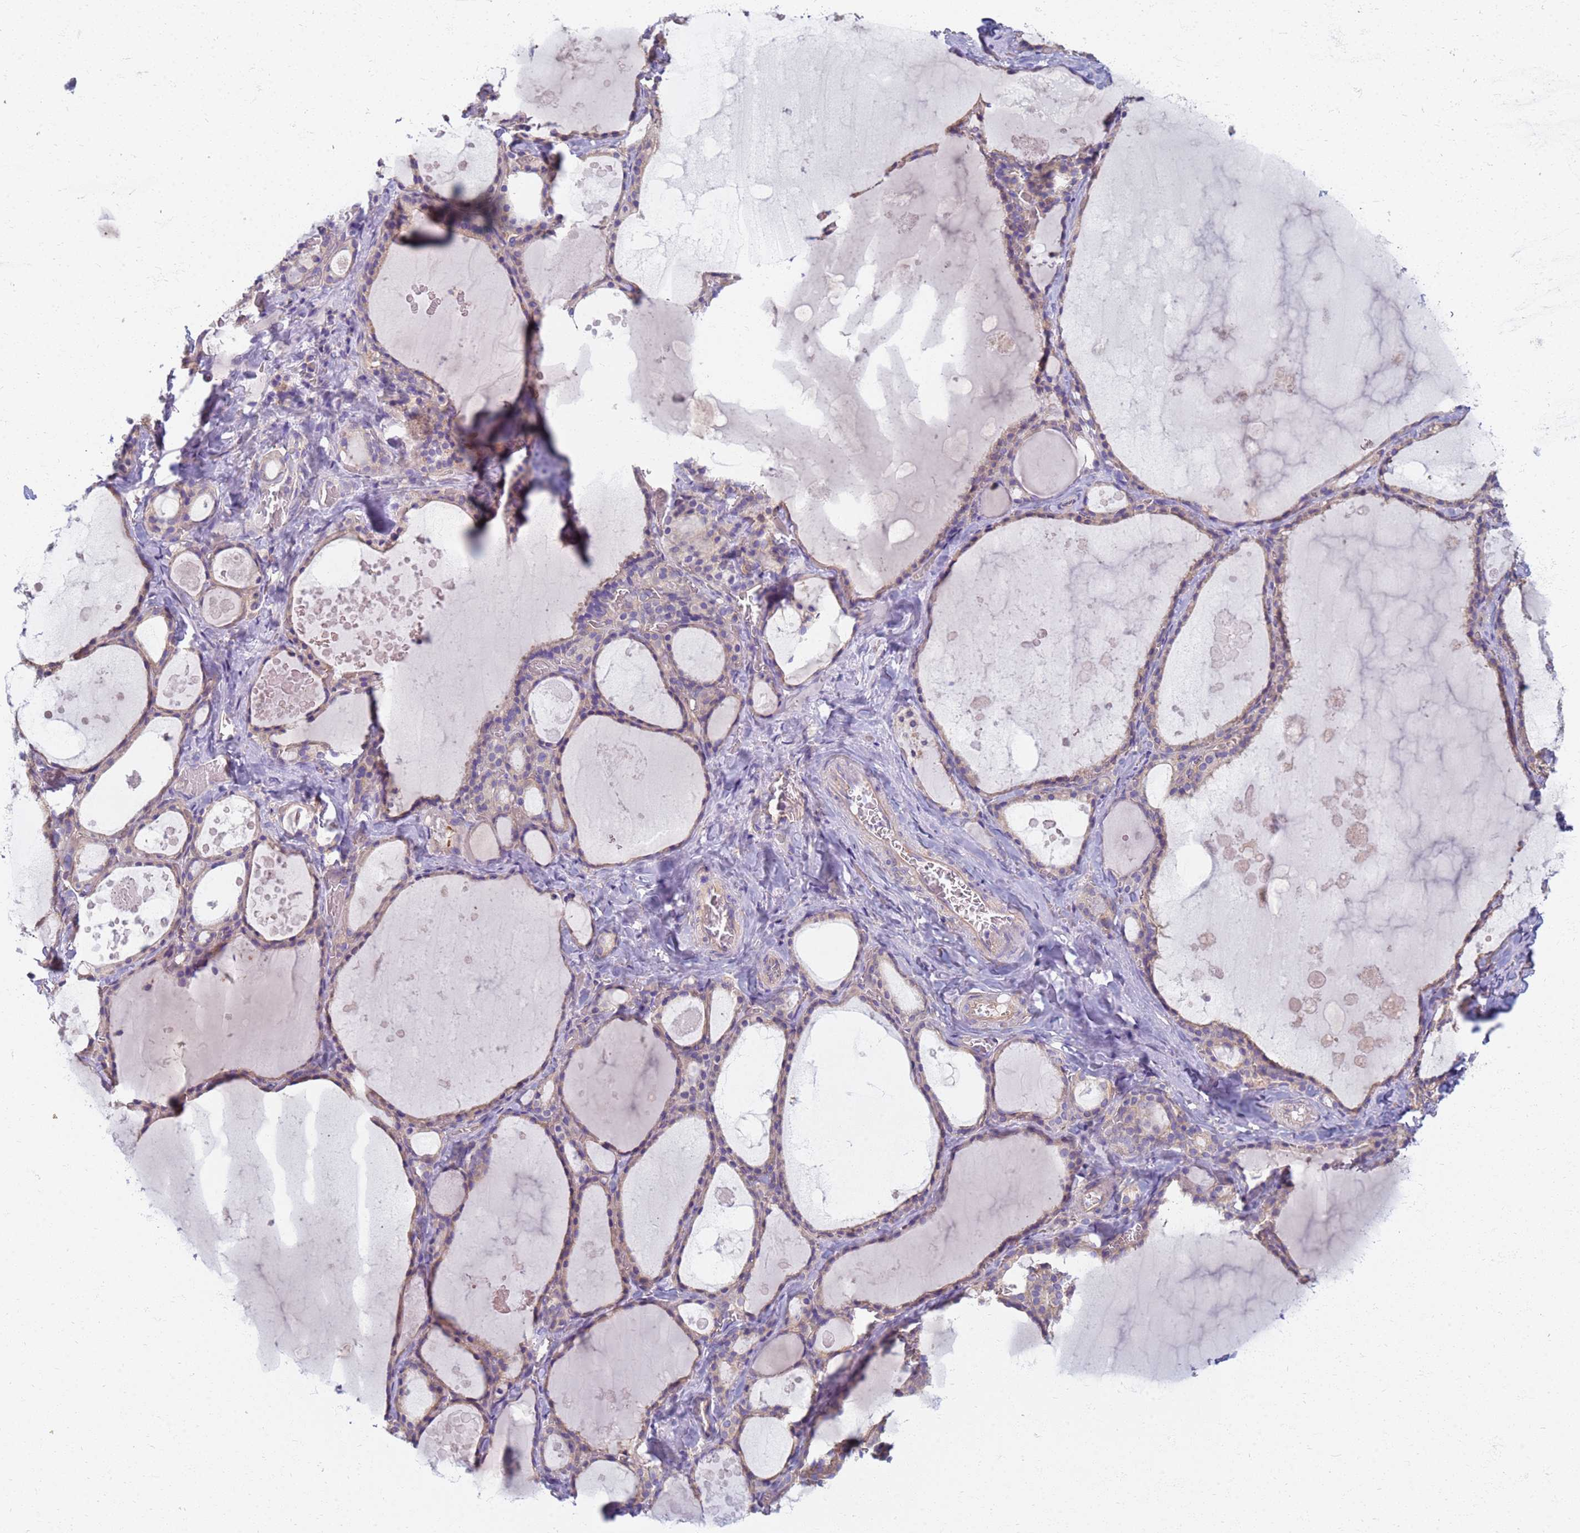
{"staining": {"intensity": "weak", "quantity": "25%-75%", "location": "cytoplasmic/membranous"}, "tissue": "thyroid gland", "cell_type": "Glandular cells", "image_type": "normal", "snomed": [{"axis": "morphology", "description": "Normal tissue, NOS"}, {"axis": "topography", "description": "Thyroid gland"}], "caption": "Protein staining of normal thyroid gland displays weak cytoplasmic/membranous expression in approximately 25%-75% of glandular cells.", "gene": "EEA1", "patient": {"sex": "male", "age": 56}}